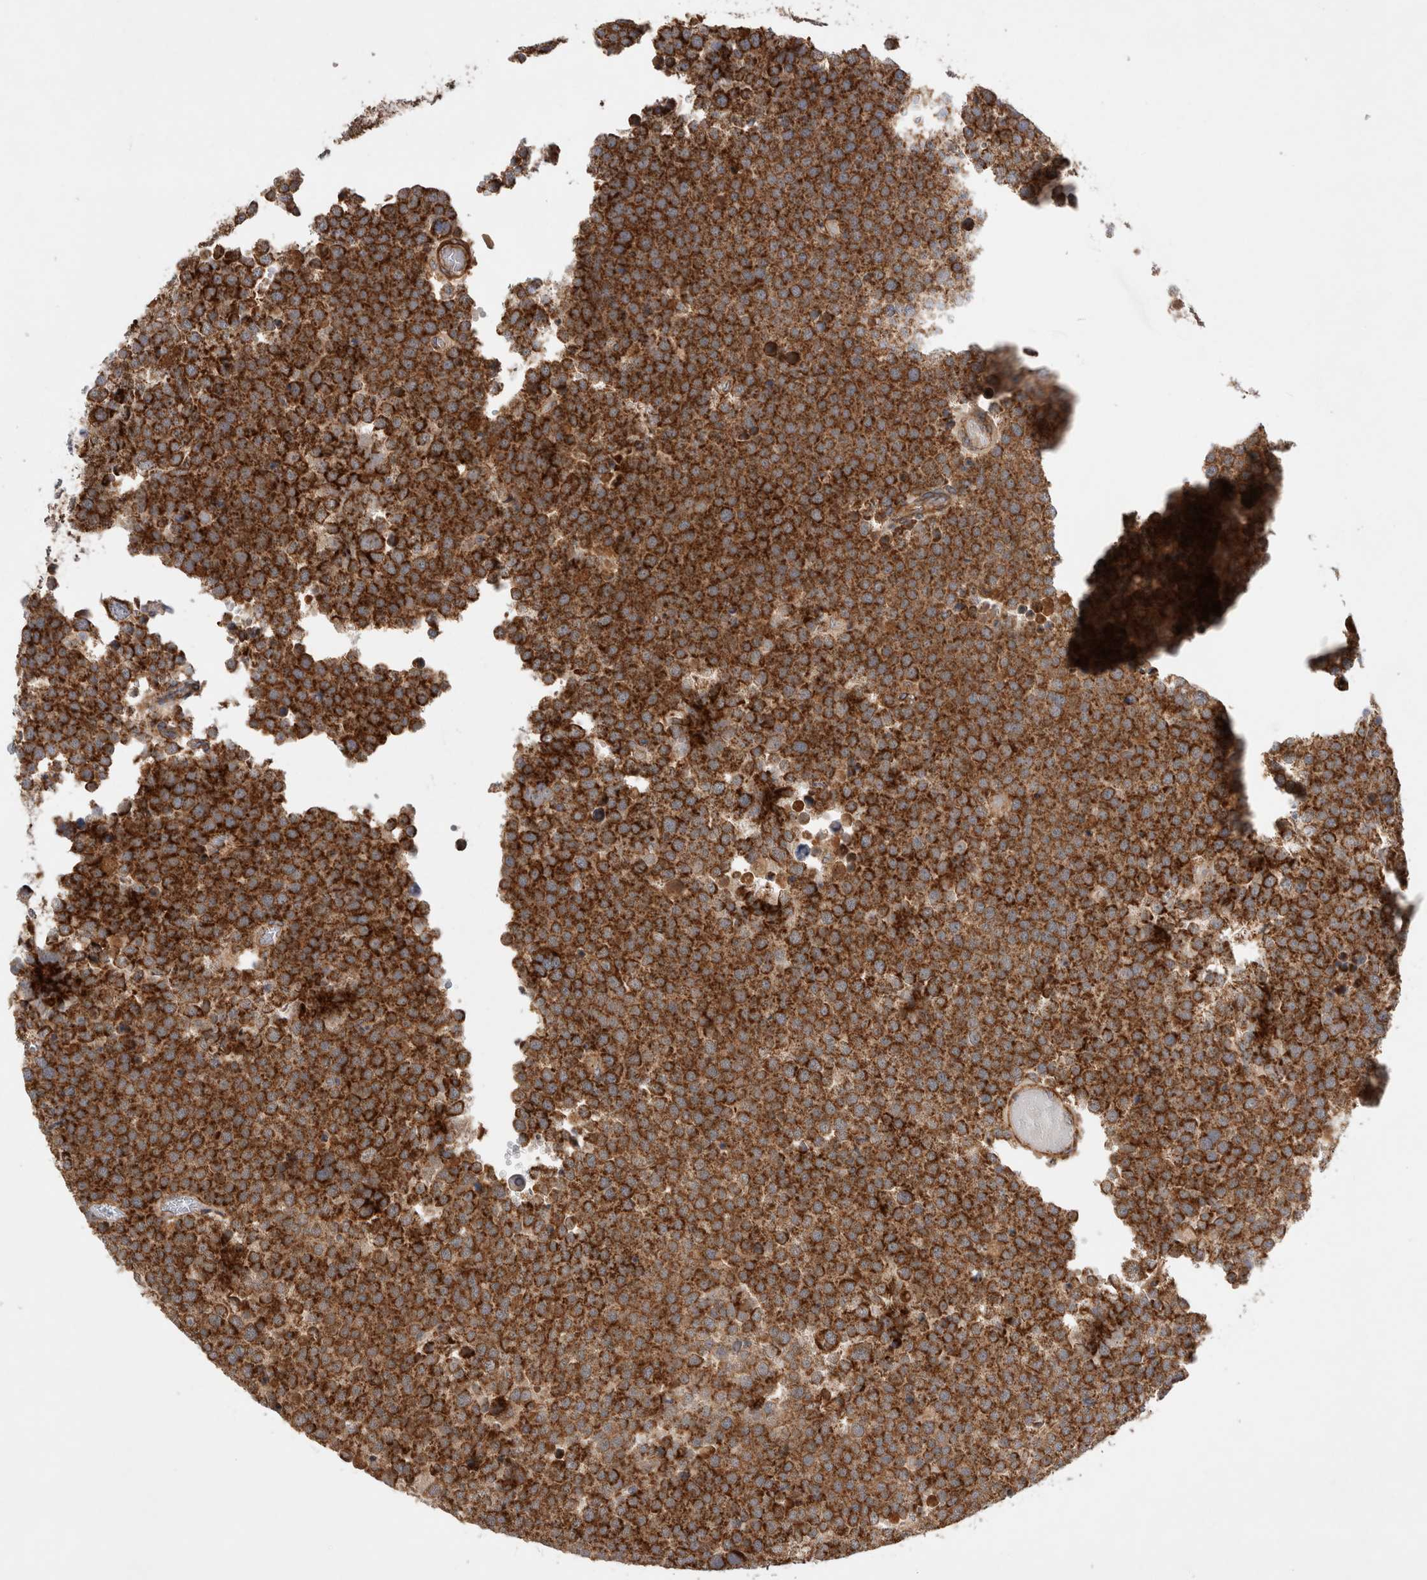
{"staining": {"intensity": "strong", "quantity": ">75%", "location": "cytoplasmic/membranous"}, "tissue": "testis cancer", "cell_type": "Tumor cells", "image_type": "cancer", "snomed": [{"axis": "morphology", "description": "Seminoma, NOS"}, {"axis": "topography", "description": "Testis"}], "caption": "Immunohistochemistry micrograph of neoplastic tissue: human testis cancer (seminoma) stained using immunohistochemistry demonstrates high levels of strong protein expression localized specifically in the cytoplasmic/membranous of tumor cells, appearing as a cytoplasmic/membranous brown color.", "gene": "MRPS28", "patient": {"sex": "male", "age": 71}}